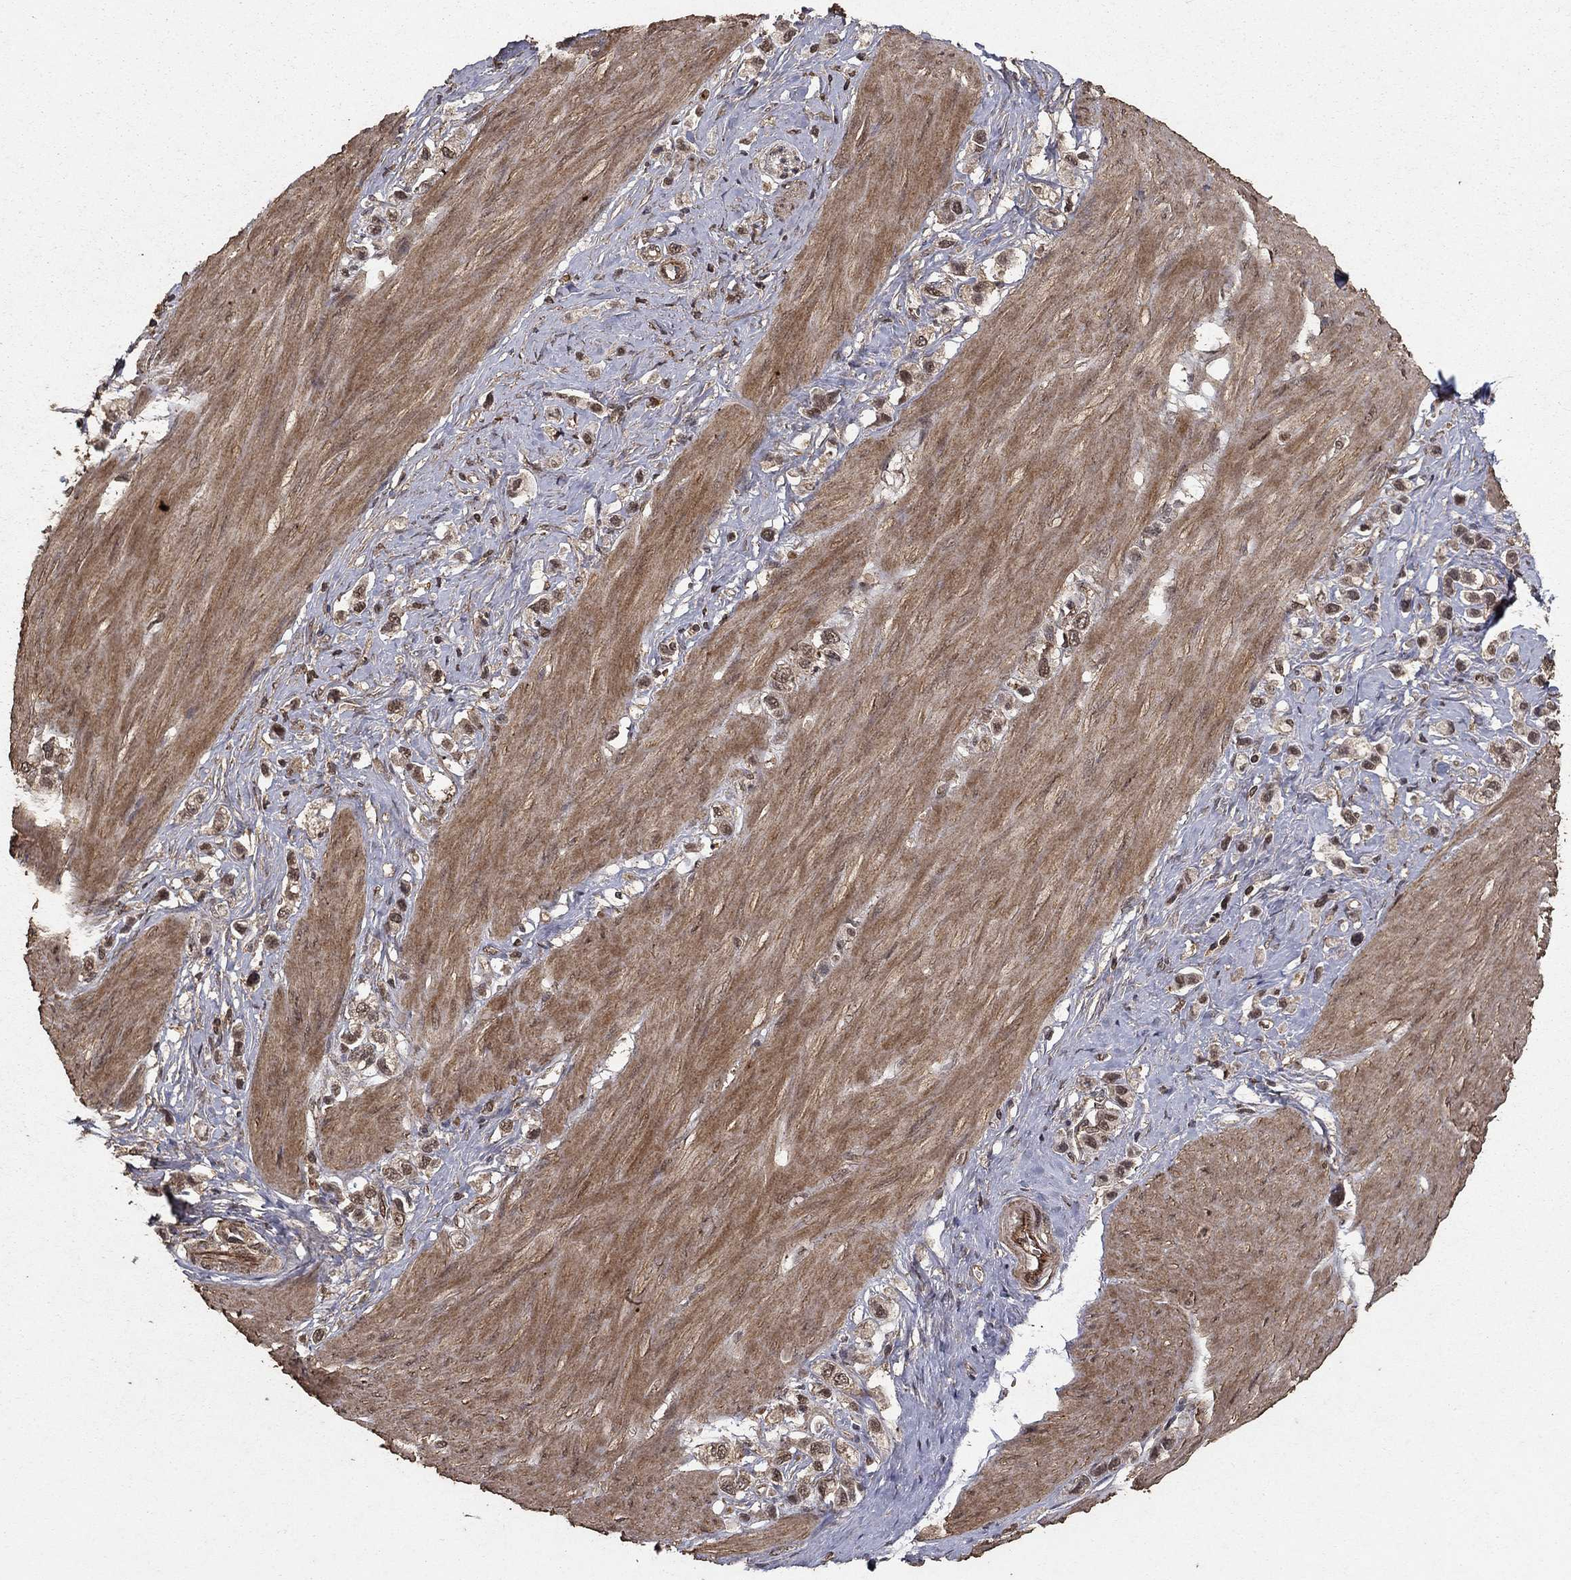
{"staining": {"intensity": "weak", "quantity": "25%-75%", "location": "cytoplasmic/membranous,nuclear"}, "tissue": "stomach cancer", "cell_type": "Tumor cells", "image_type": "cancer", "snomed": [{"axis": "morphology", "description": "Normal tissue, NOS"}, {"axis": "morphology", "description": "Adenocarcinoma, NOS"}, {"axis": "morphology", "description": "Adenocarcinoma, High grade"}, {"axis": "topography", "description": "Stomach, upper"}, {"axis": "topography", "description": "Stomach"}], "caption": "Immunohistochemistry image of human stomach cancer stained for a protein (brown), which demonstrates low levels of weak cytoplasmic/membranous and nuclear positivity in about 25%-75% of tumor cells.", "gene": "PRDM1", "patient": {"sex": "female", "age": 65}}